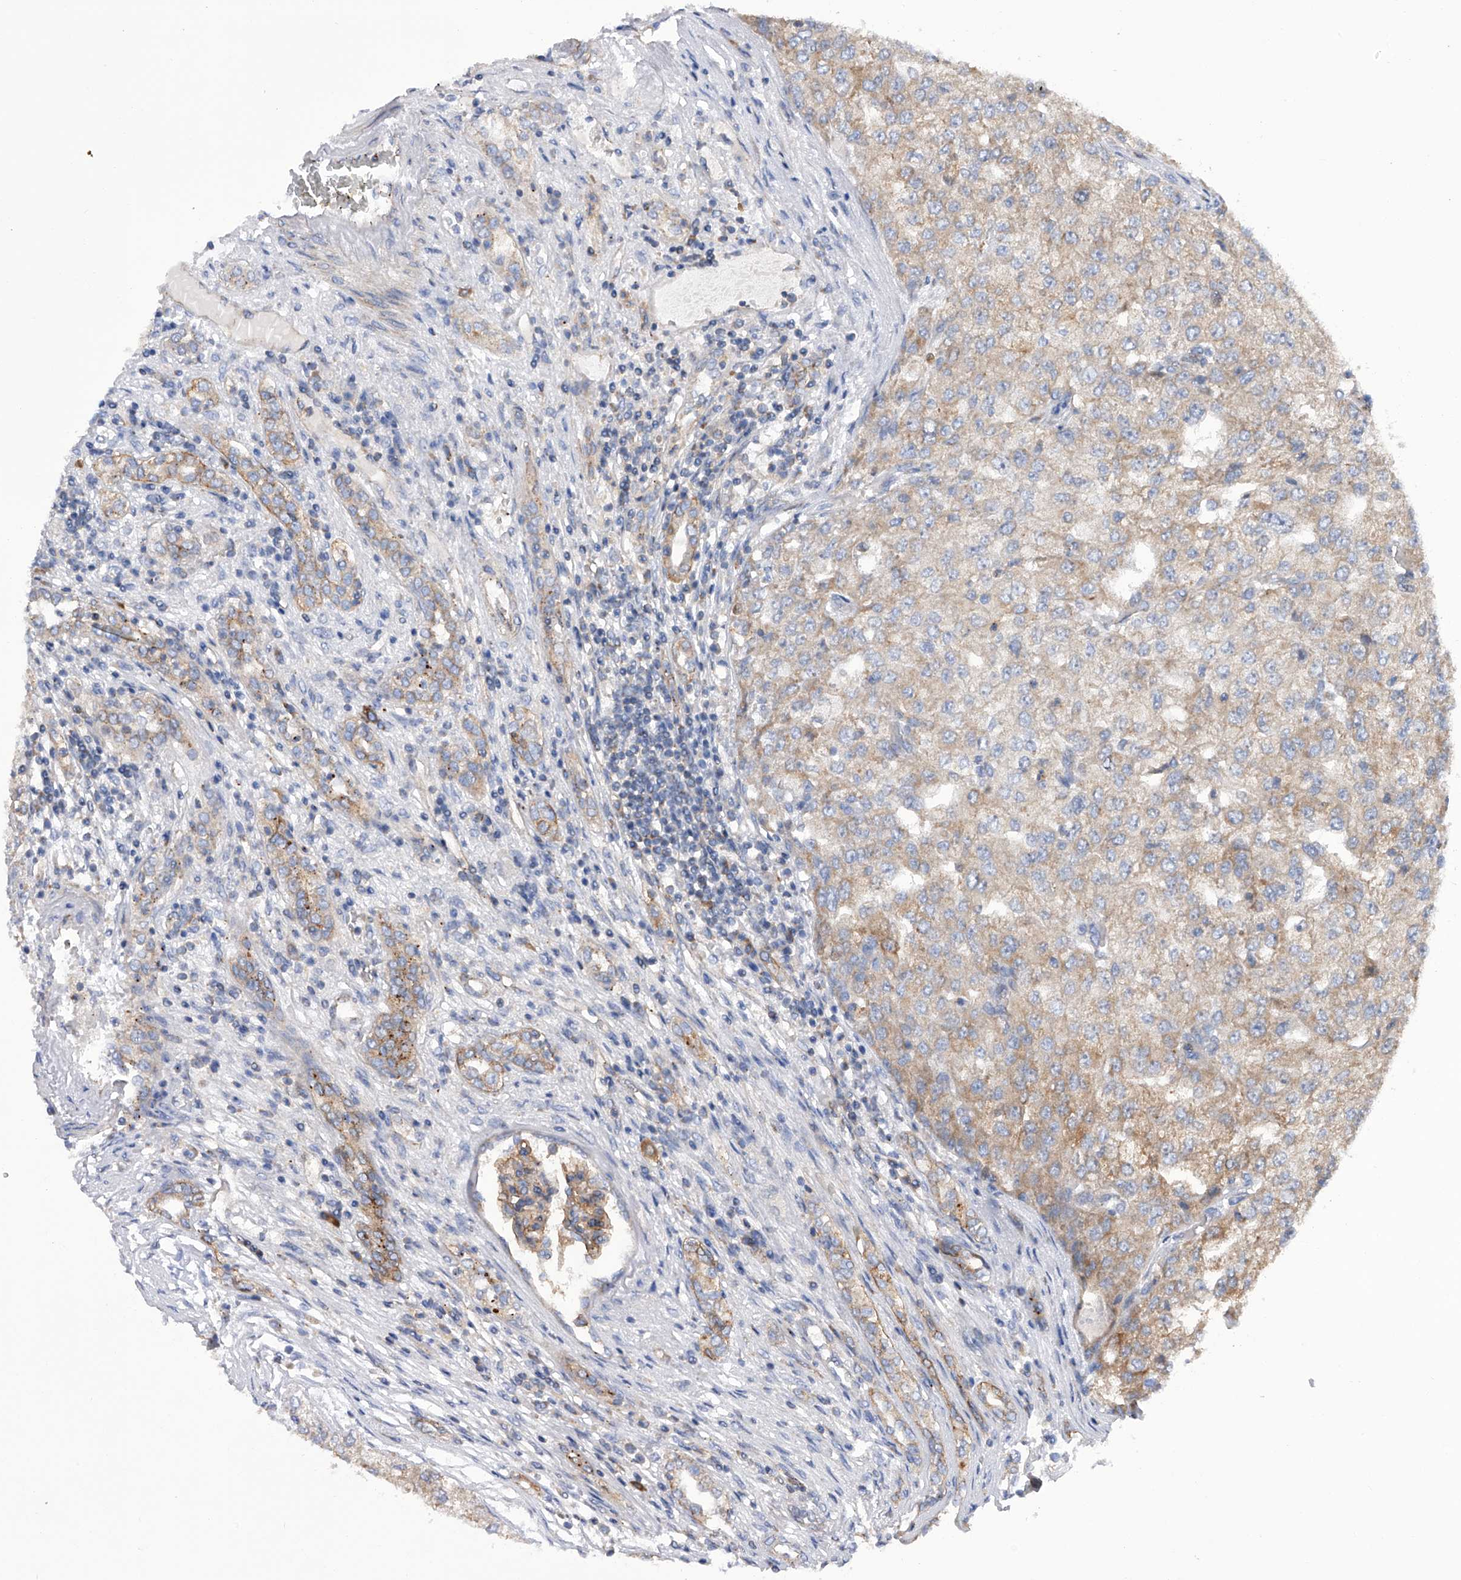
{"staining": {"intensity": "weak", "quantity": ">75%", "location": "cytoplasmic/membranous"}, "tissue": "renal cancer", "cell_type": "Tumor cells", "image_type": "cancer", "snomed": [{"axis": "morphology", "description": "Adenocarcinoma, NOS"}, {"axis": "topography", "description": "Kidney"}], "caption": "Human adenocarcinoma (renal) stained with a protein marker demonstrates weak staining in tumor cells.", "gene": "MLYCD", "patient": {"sex": "female", "age": 54}}